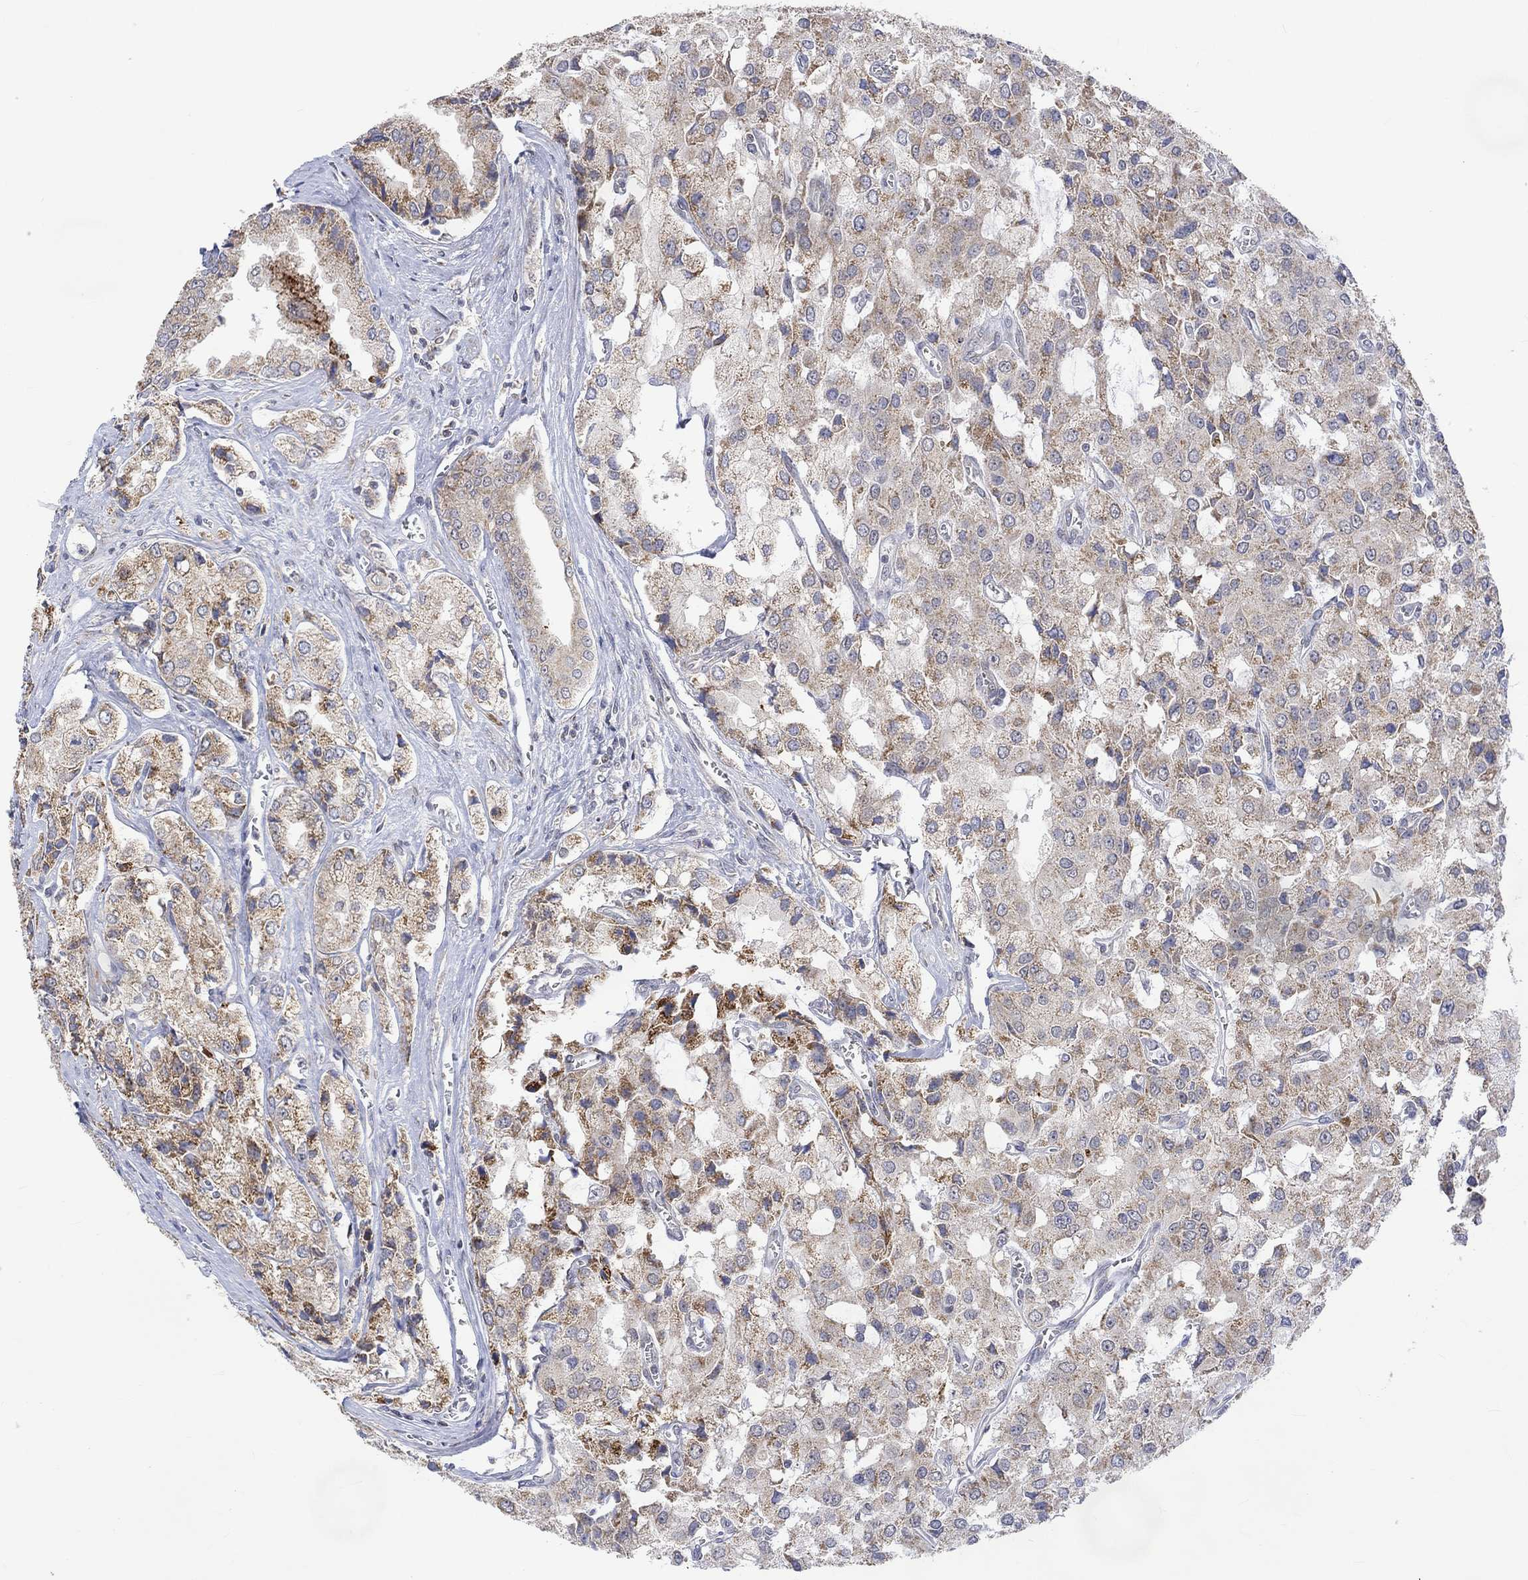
{"staining": {"intensity": "strong", "quantity": "<25%", "location": "cytoplasmic/membranous"}, "tissue": "prostate cancer", "cell_type": "Tumor cells", "image_type": "cancer", "snomed": [{"axis": "morphology", "description": "Adenocarcinoma, NOS"}, {"axis": "topography", "description": "Prostate and seminal vesicle, NOS"}, {"axis": "topography", "description": "Prostate"}], "caption": "Prostate cancer stained with DAB (3,3'-diaminobenzidine) immunohistochemistry shows medium levels of strong cytoplasmic/membranous positivity in about <25% of tumor cells. The protein of interest is shown in brown color, while the nuclei are stained blue.", "gene": "SLC48A1", "patient": {"sex": "male", "age": 67}}